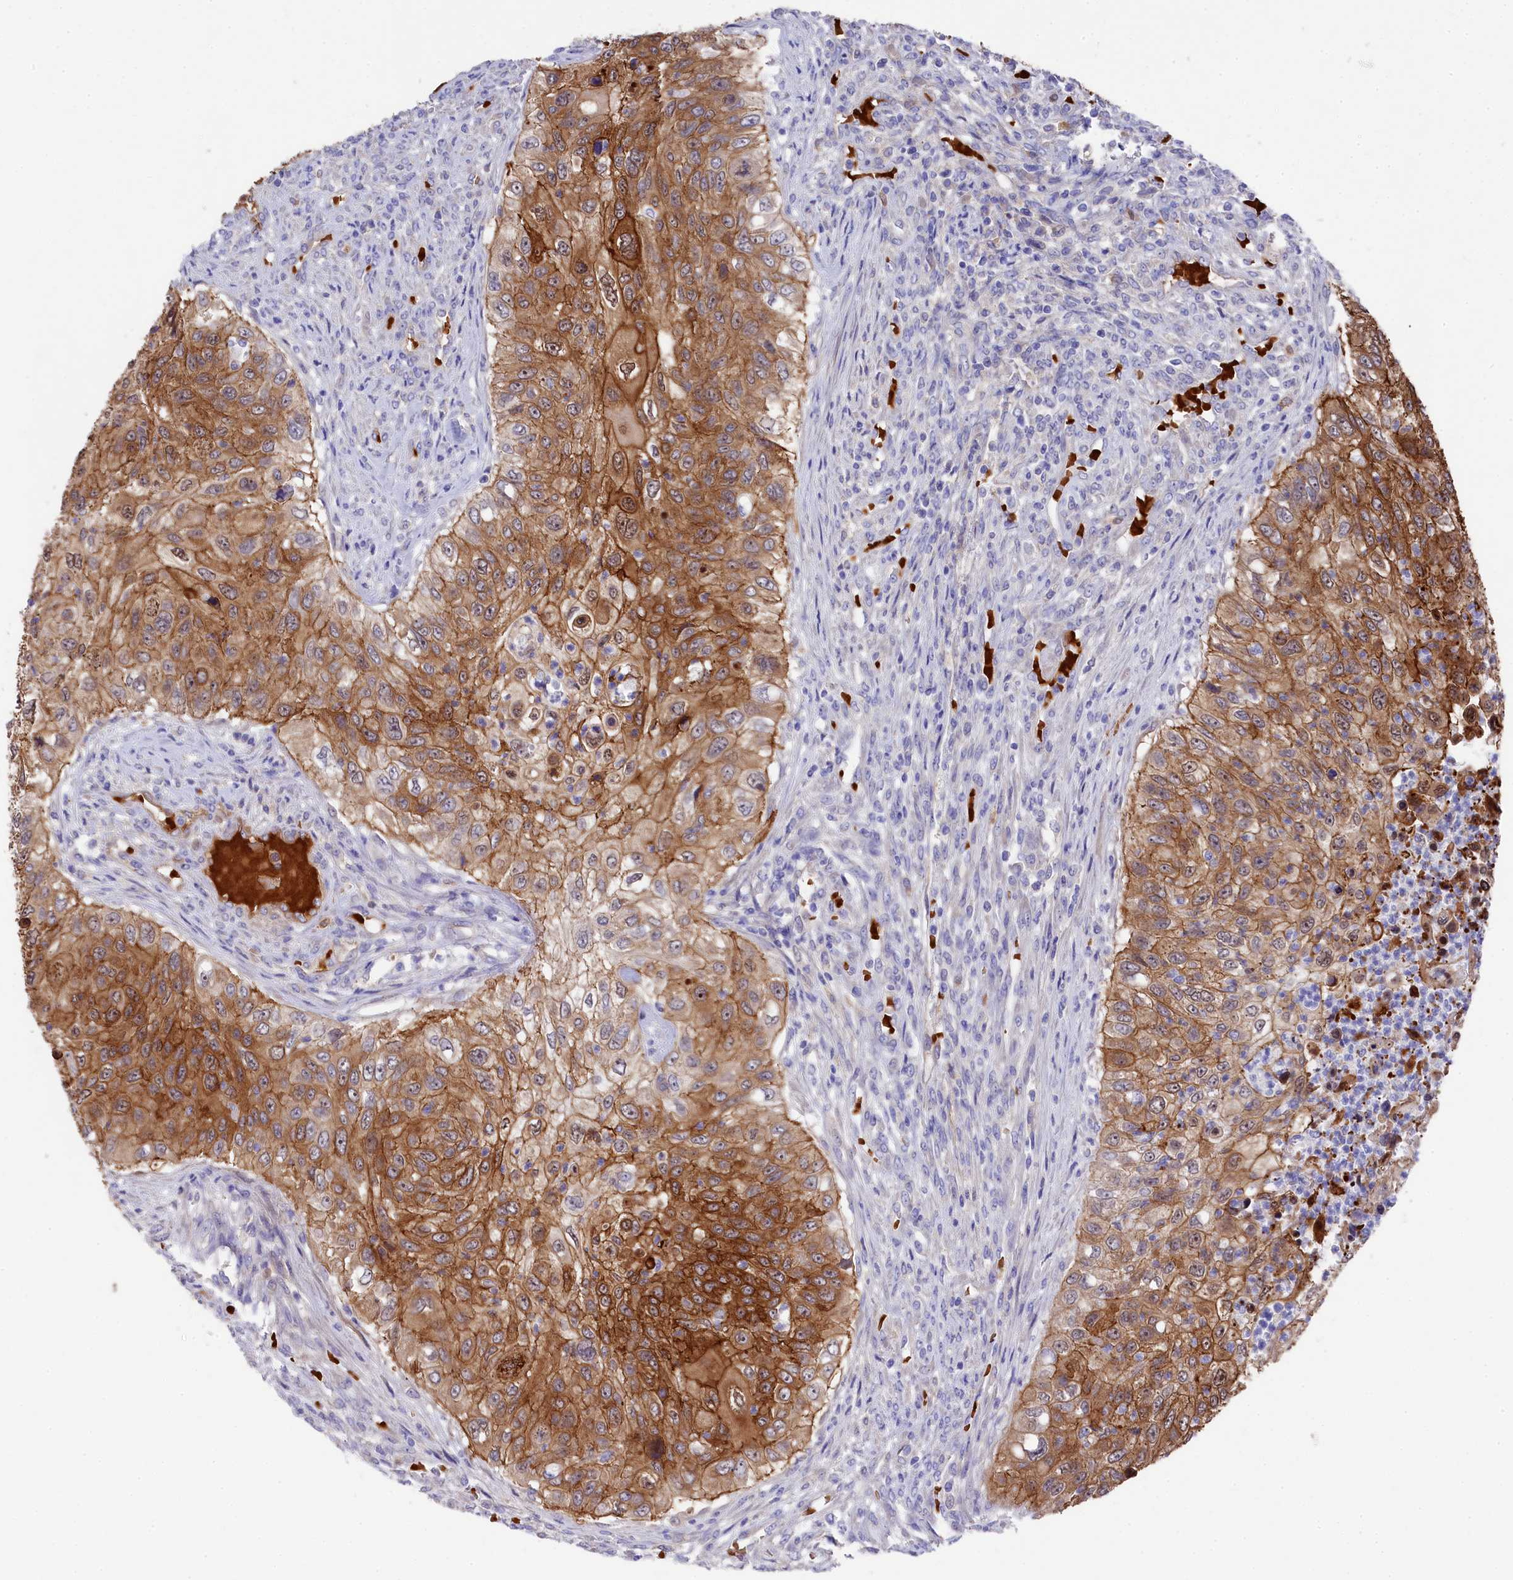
{"staining": {"intensity": "strong", "quantity": ">75%", "location": "cytoplasmic/membranous,nuclear"}, "tissue": "urothelial cancer", "cell_type": "Tumor cells", "image_type": "cancer", "snomed": [{"axis": "morphology", "description": "Urothelial carcinoma, High grade"}, {"axis": "topography", "description": "Urinary bladder"}], "caption": "High-grade urothelial carcinoma stained with a protein marker exhibits strong staining in tumor cells.", "gene": "LHFPL4", "patient": {"sex": "female", "age": 60}}